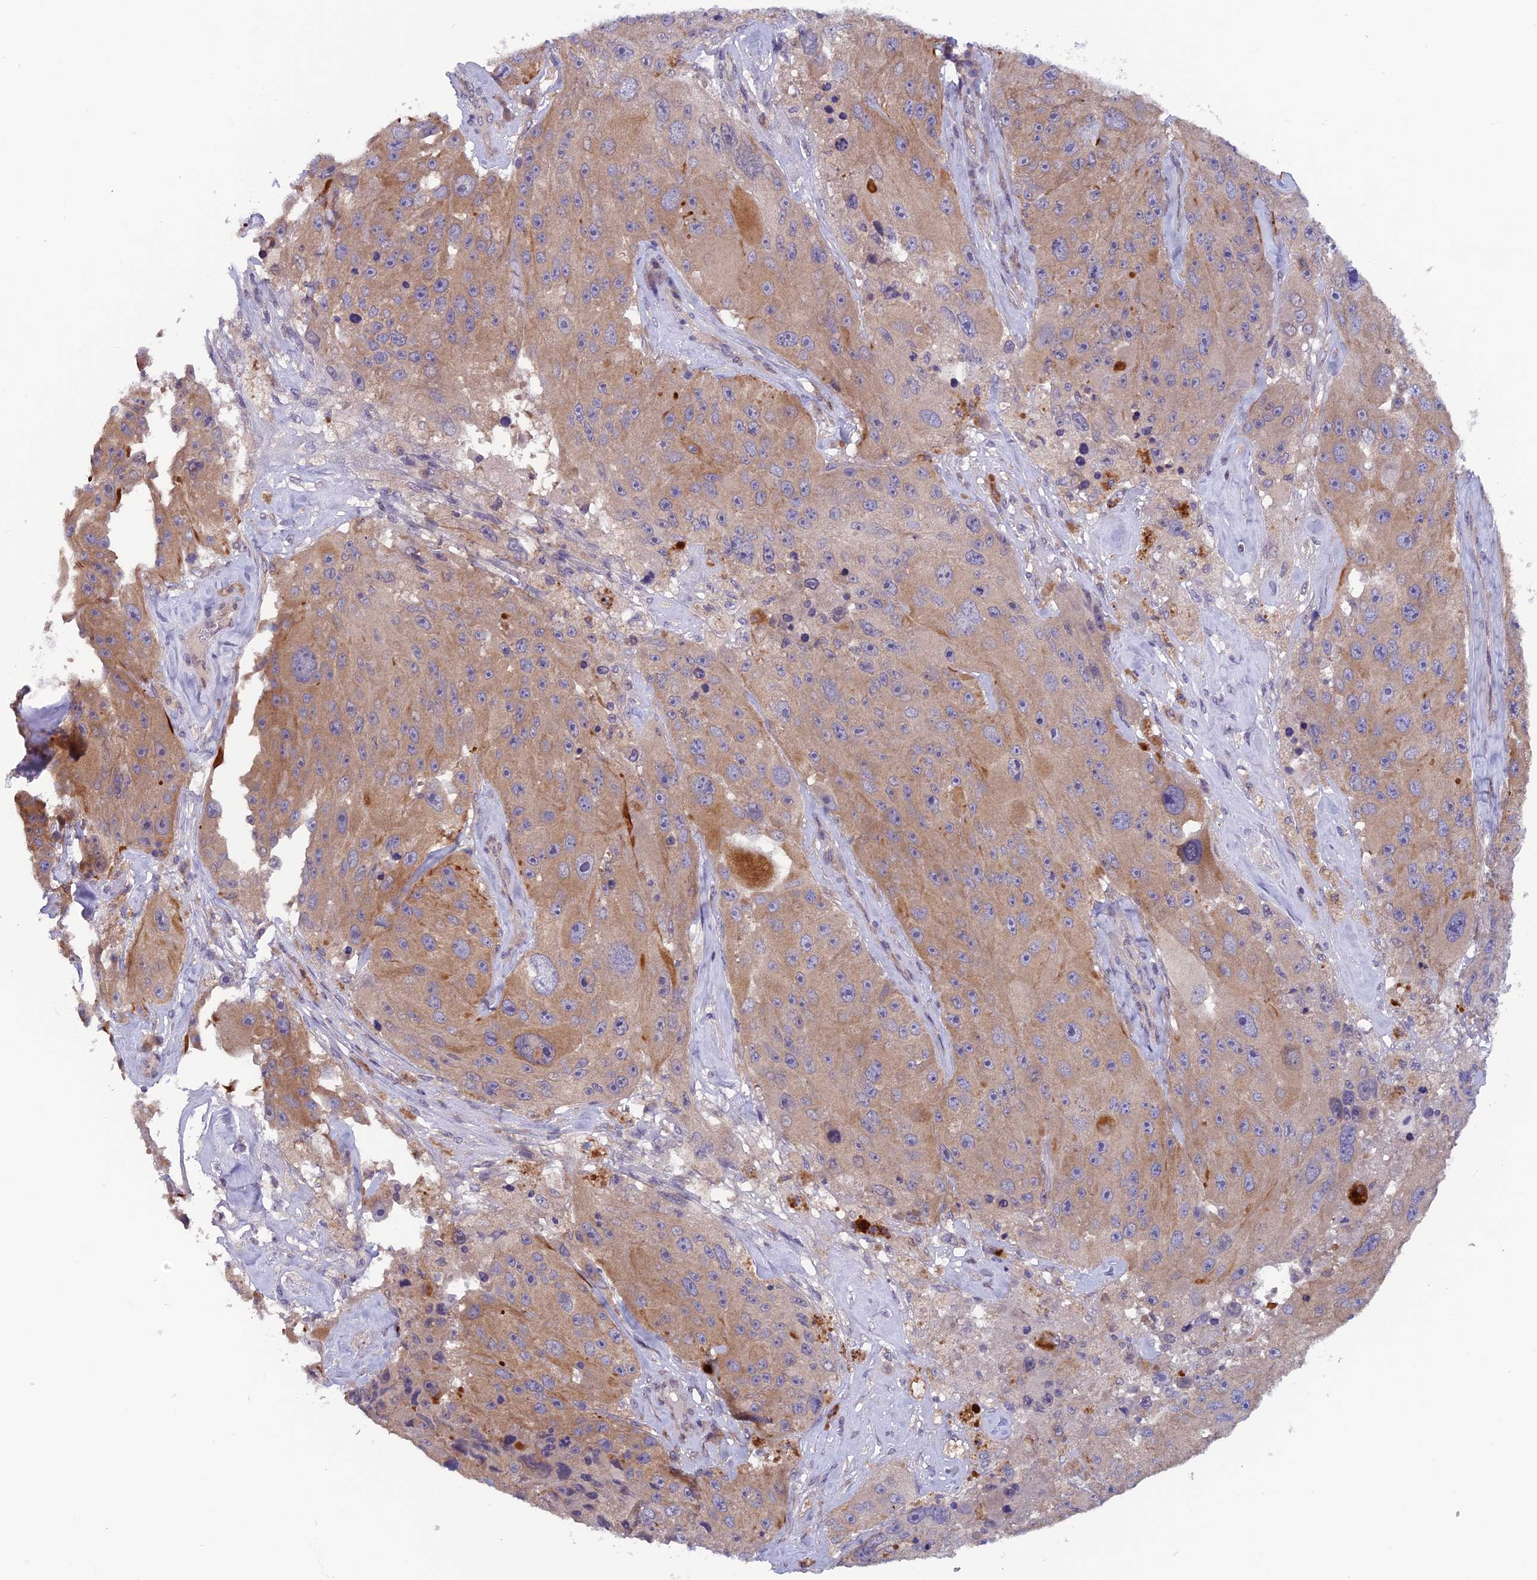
{"staining": {"intensity": "weak", "quantity": ">75%", "location": "cytoplasmic/membranous"}, "tissue": "melanoma", "cell_type": "Tumor cells", "image_type": "cancer", "snomed": [{"axis": "morphology", "description": "Malignant melanoma, Metastatic site"}, {"axis": "topography", "description": "Lymph node"}], "caption": "High-magnification brightfield microscopy of melanoma stained with DAB (3,3'-diaminobenzidine) (brown) and counterstained with hematoxylin (blue). tumor cells exhibit weak cytoplasmic/membranous expression is present in about>75% of cells.", "gene": "MAST2", "patient": {"sex": "male", "age": 62}}